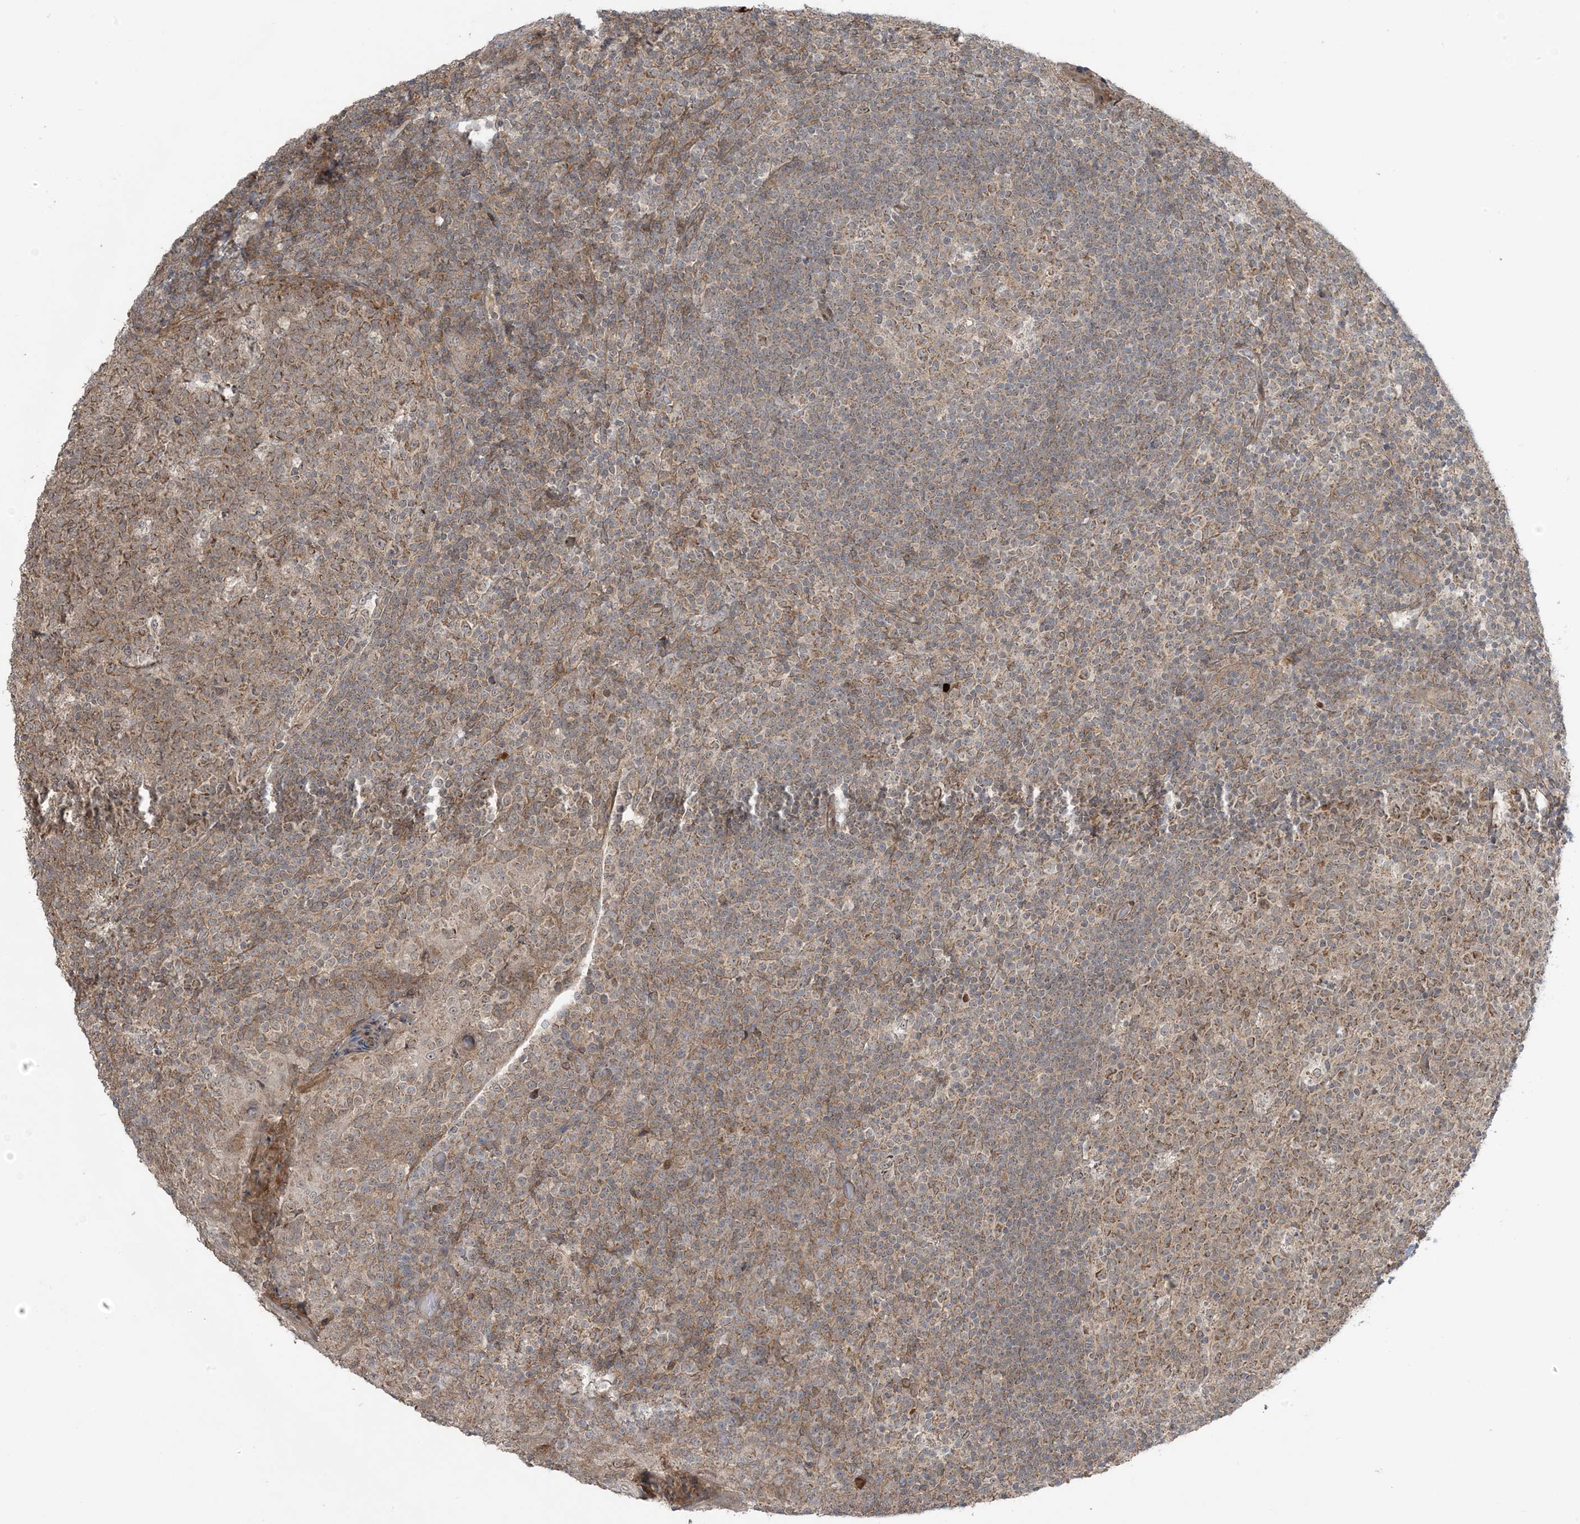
{"staining": {"intensity": "strong", "quantity": "25%-75%", "location": "cytoplasmic/membranous"}, "tissue": "tonsil", "cell_type": "Germinal center cells", "image_type": "normal", "snomed": [{"axis": "morphology", "description": "Normal tissue, NOS"}, {"axis": "topography", "description": "Tonsil"}], "caption": "Immunohistochemical staining of normal human tonsil exhibits high levels of strong cytoplasmic/membranous staining in approximately 25%-75% of germinal center cells.", "gene": "PHLDB2", "patient": {"sex": "female", "age": 19}}